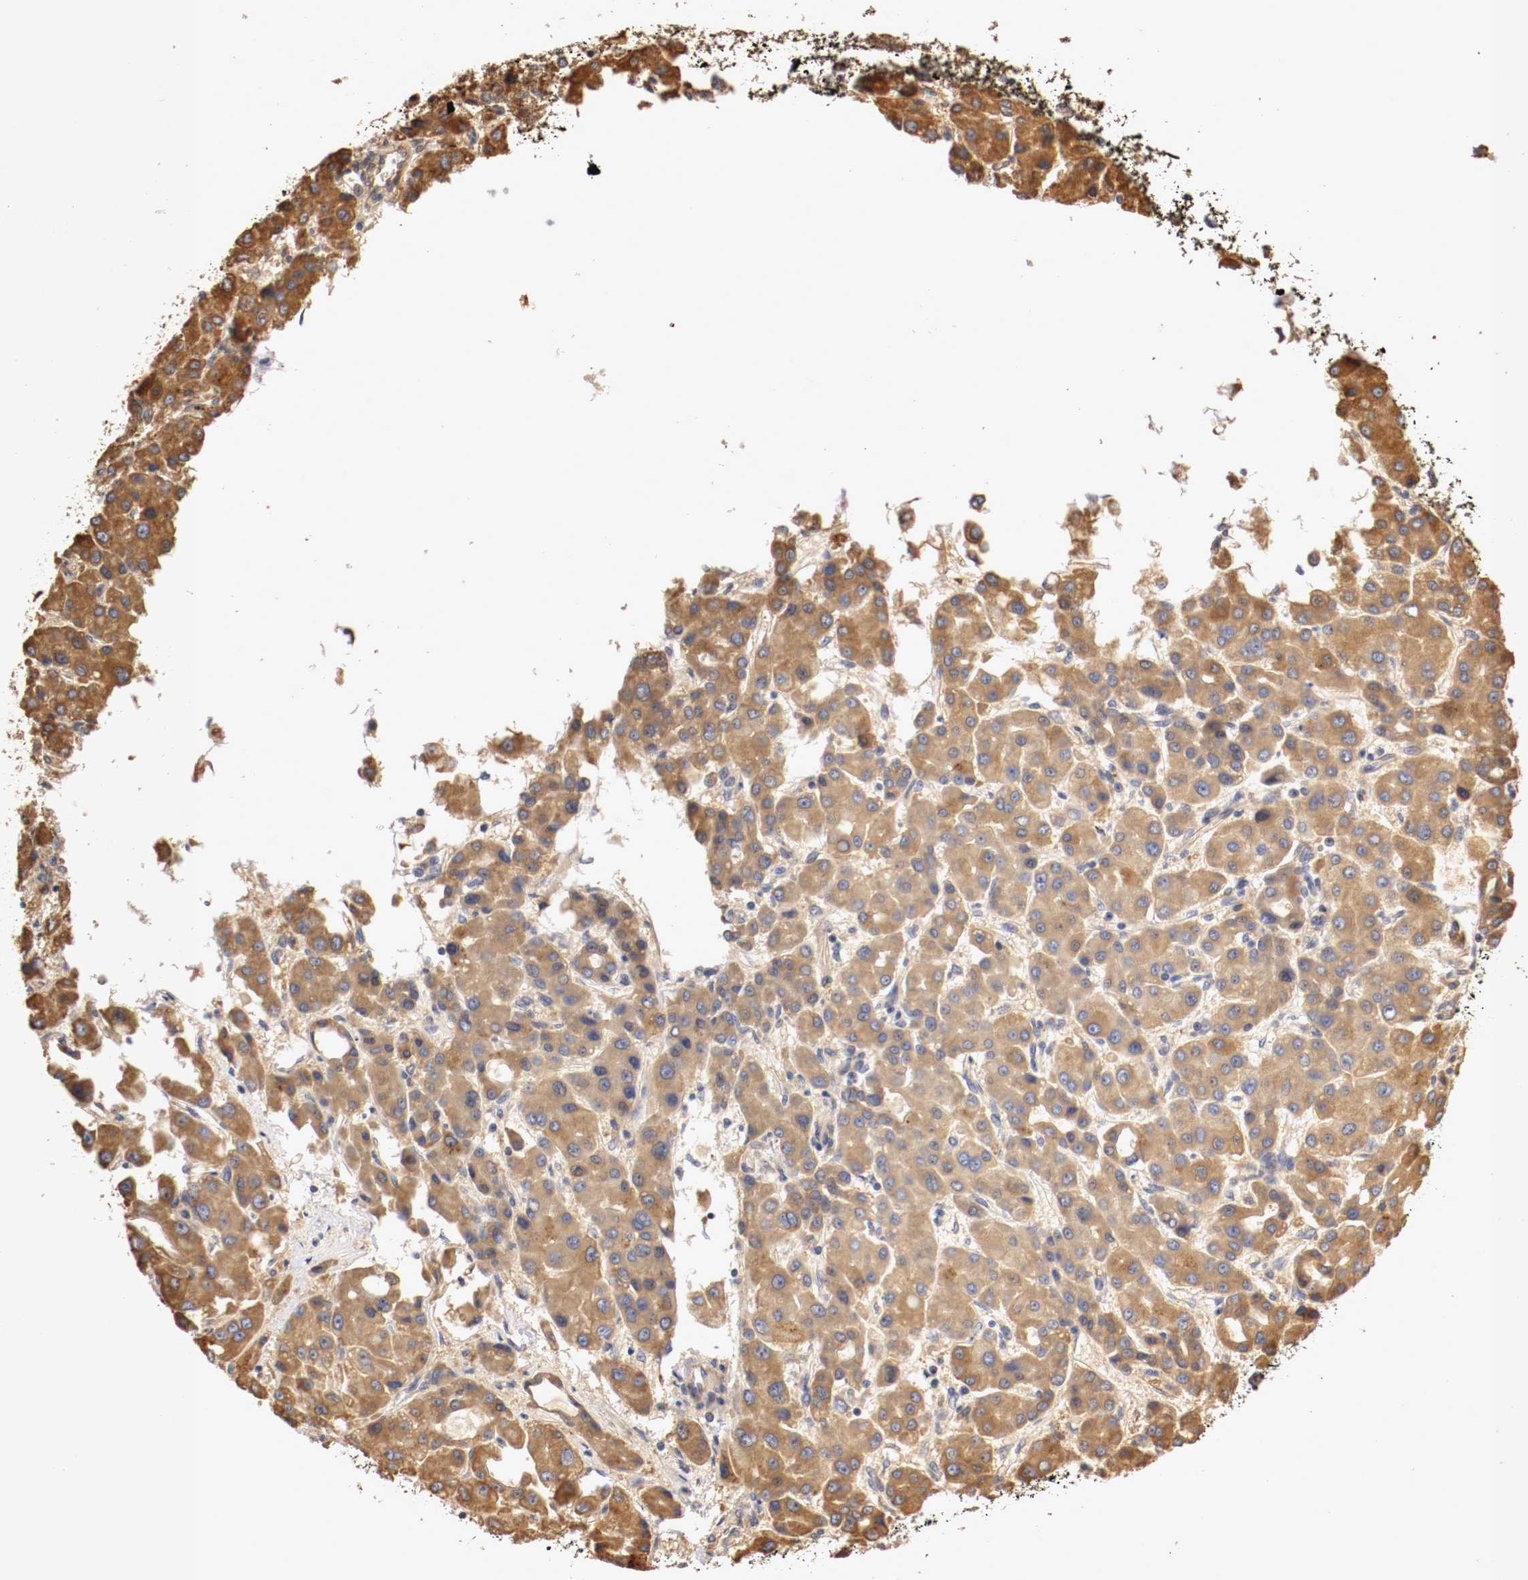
{"staining": {"intensity": "moderate", "quantity": ">75%", "location": "cytoplasmic/membranous"}, "tissue": "liver cancer", "cell_type": "Tumor cells", "image_type": "cancer", "snomed": [{"axis": "morphology", "description": "Carcinoma, Hepatocellular, NOS"}, {"axis": "topography", "description": "Liver"}], "caption": "A photomicrograph of human liver cancer (hepatocellular carcinoma) stained for a protein shows moderate cytoplasmic/membranous brown staining in tumor cells.", "gene": "VEZT", "patient": {"sex": "male", "age": 55}}